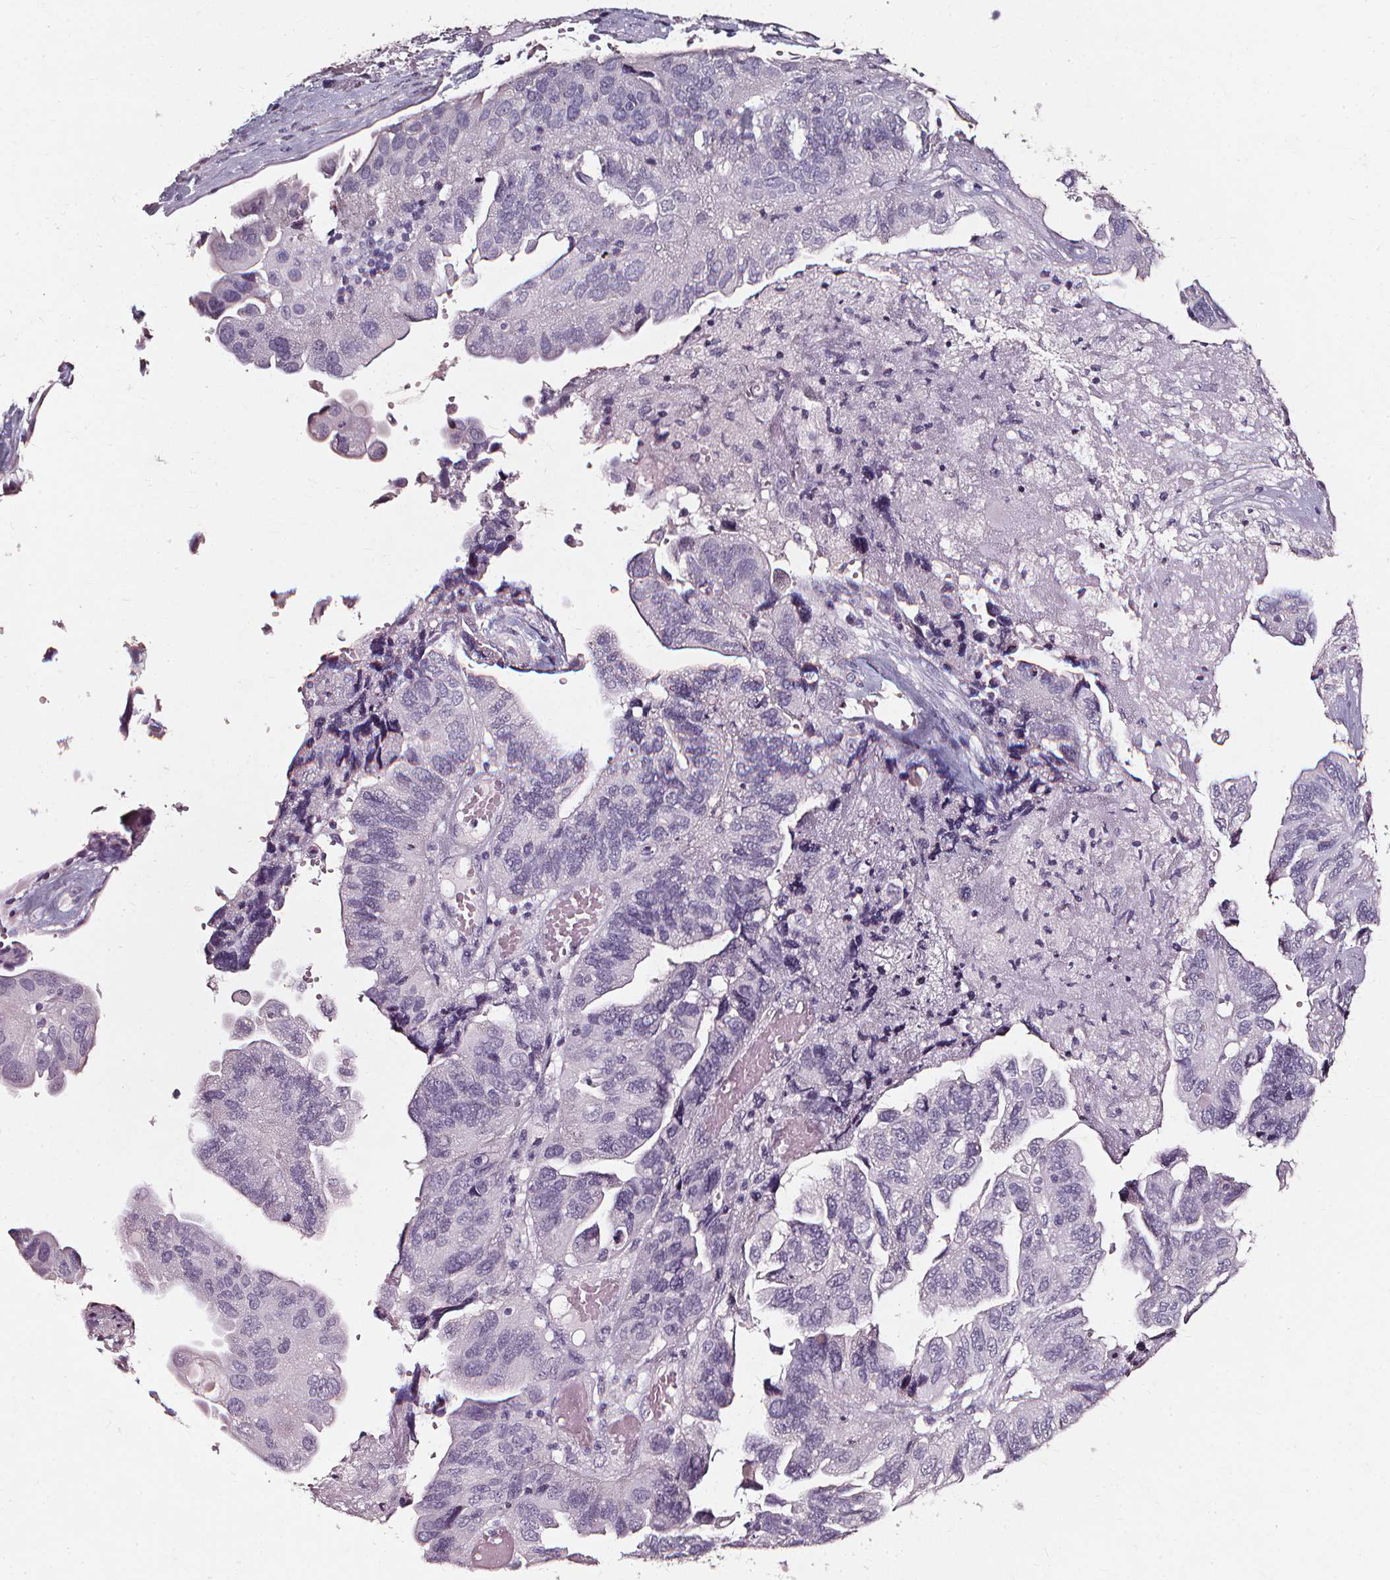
{"staining": {"intensity": "negative", "quantity": "none", "location": "none"}, "tissue": "ovarian cancer", "cell_type": "Tumor cells", "image_type": "cancer", "snomed": [{"axis": "morphology", "description": "Cystadenocarcinoma, serous, NOS"}, {"axis": "topography", "description": "Ovary"}], "caption": "DAB (3,3'-diaminobenzidine) immunohistochemical staining of ovarian cancer (serous cystadenocarcinoma) reveals no significant positivity in tumor cells.", "gene": "DEFA5", "patient": {"sex": "female", "age": 79}}